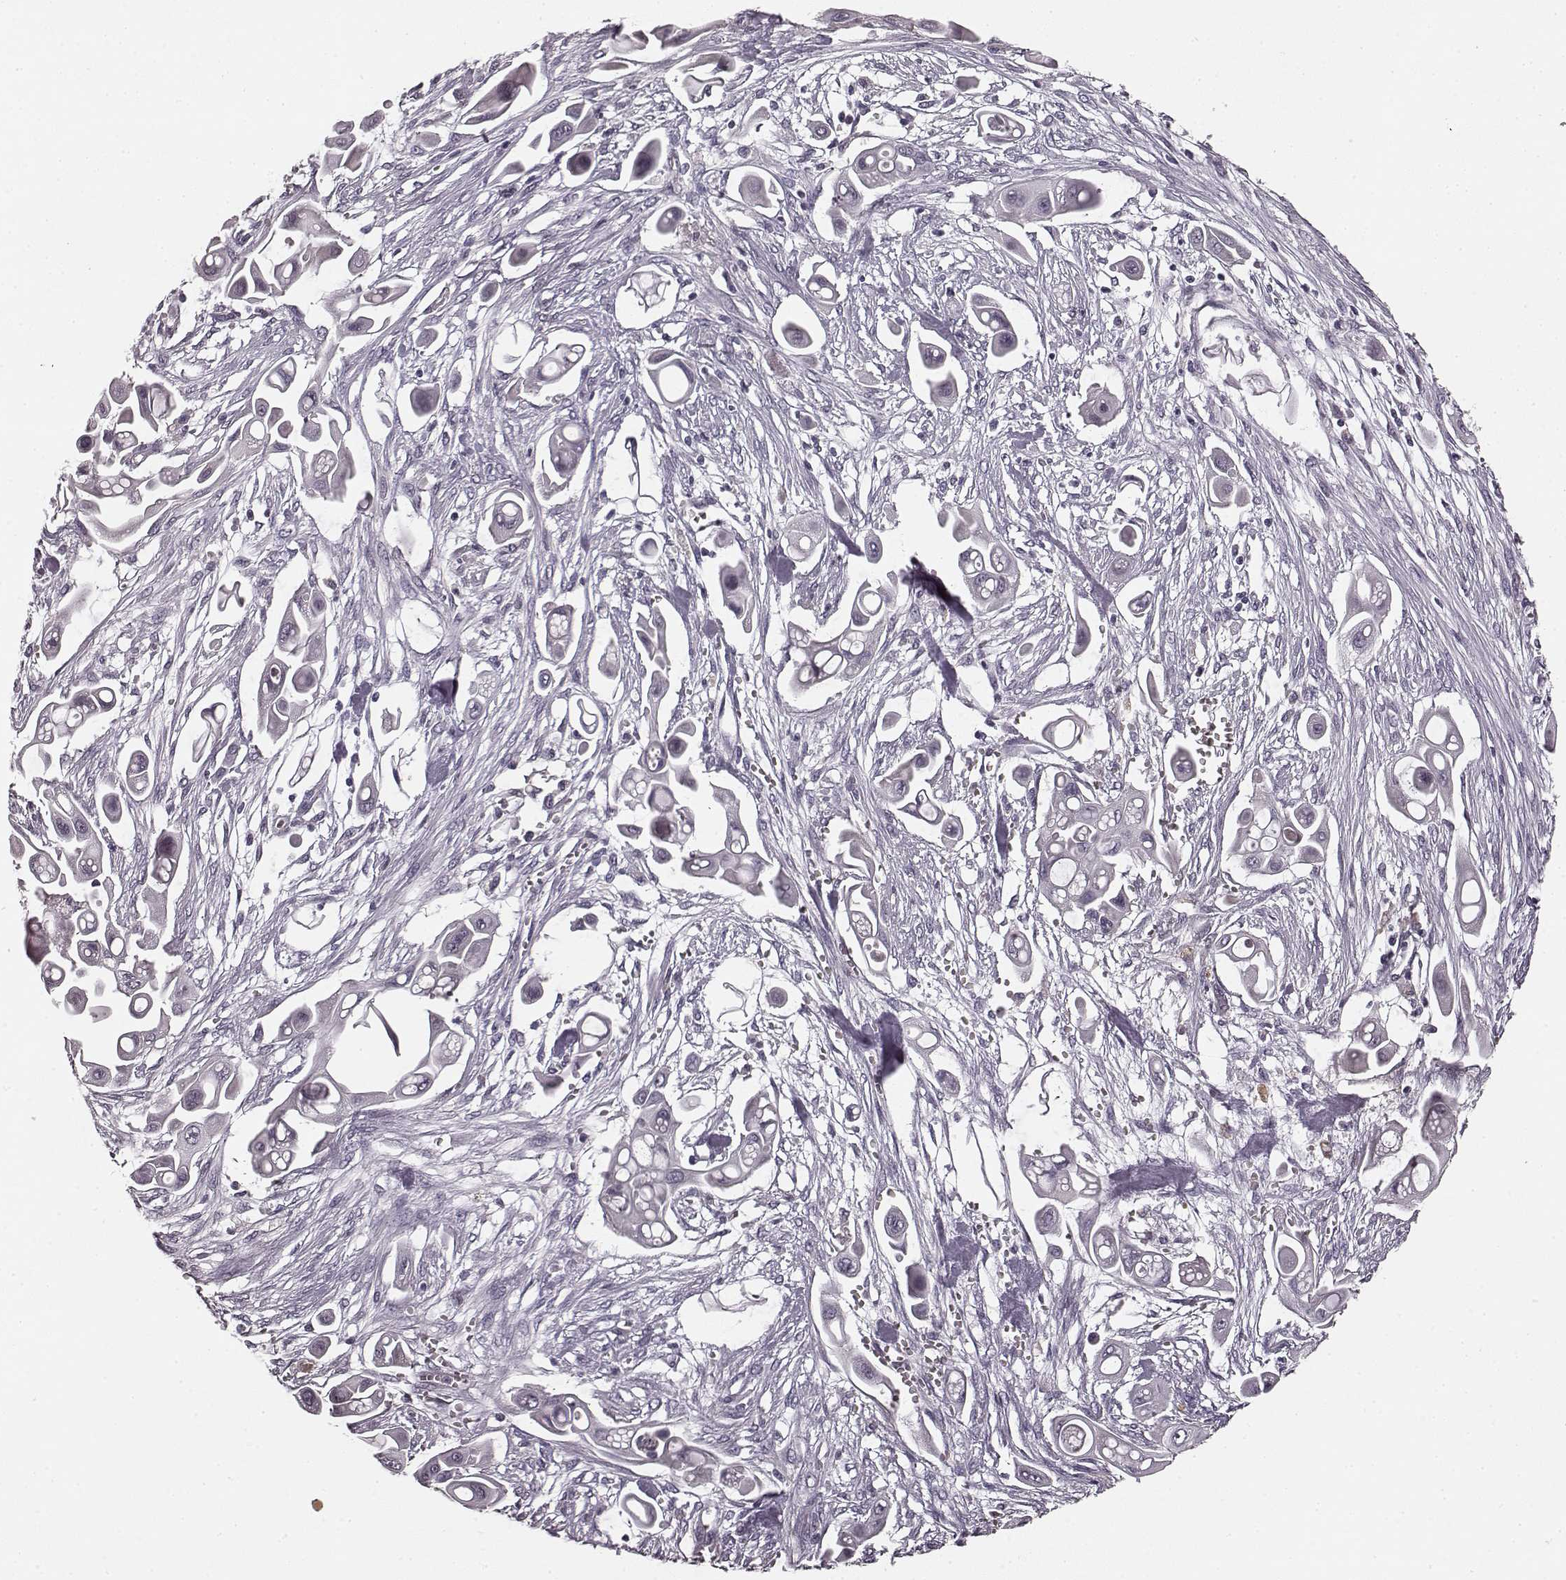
{"staining": {"intensity": "negative", "quantity": "none", "location": "none"}, "tissue": "pancreatic cancer", "cell_type": "Tumor cells", "image_type": "cancer", "snomed": [{"axis": "morphology", "description": "Adenocarcinoma, NOS"}, {"axis": "topography", "description": "Pancreas"}], "caption": "An image of human pancreatic adenocarcinoma is negative for staining in tumor cells. Nuclei are stained in blue.", "gene": "RIT2", "patient": {"sex": "male", "age": 50}}